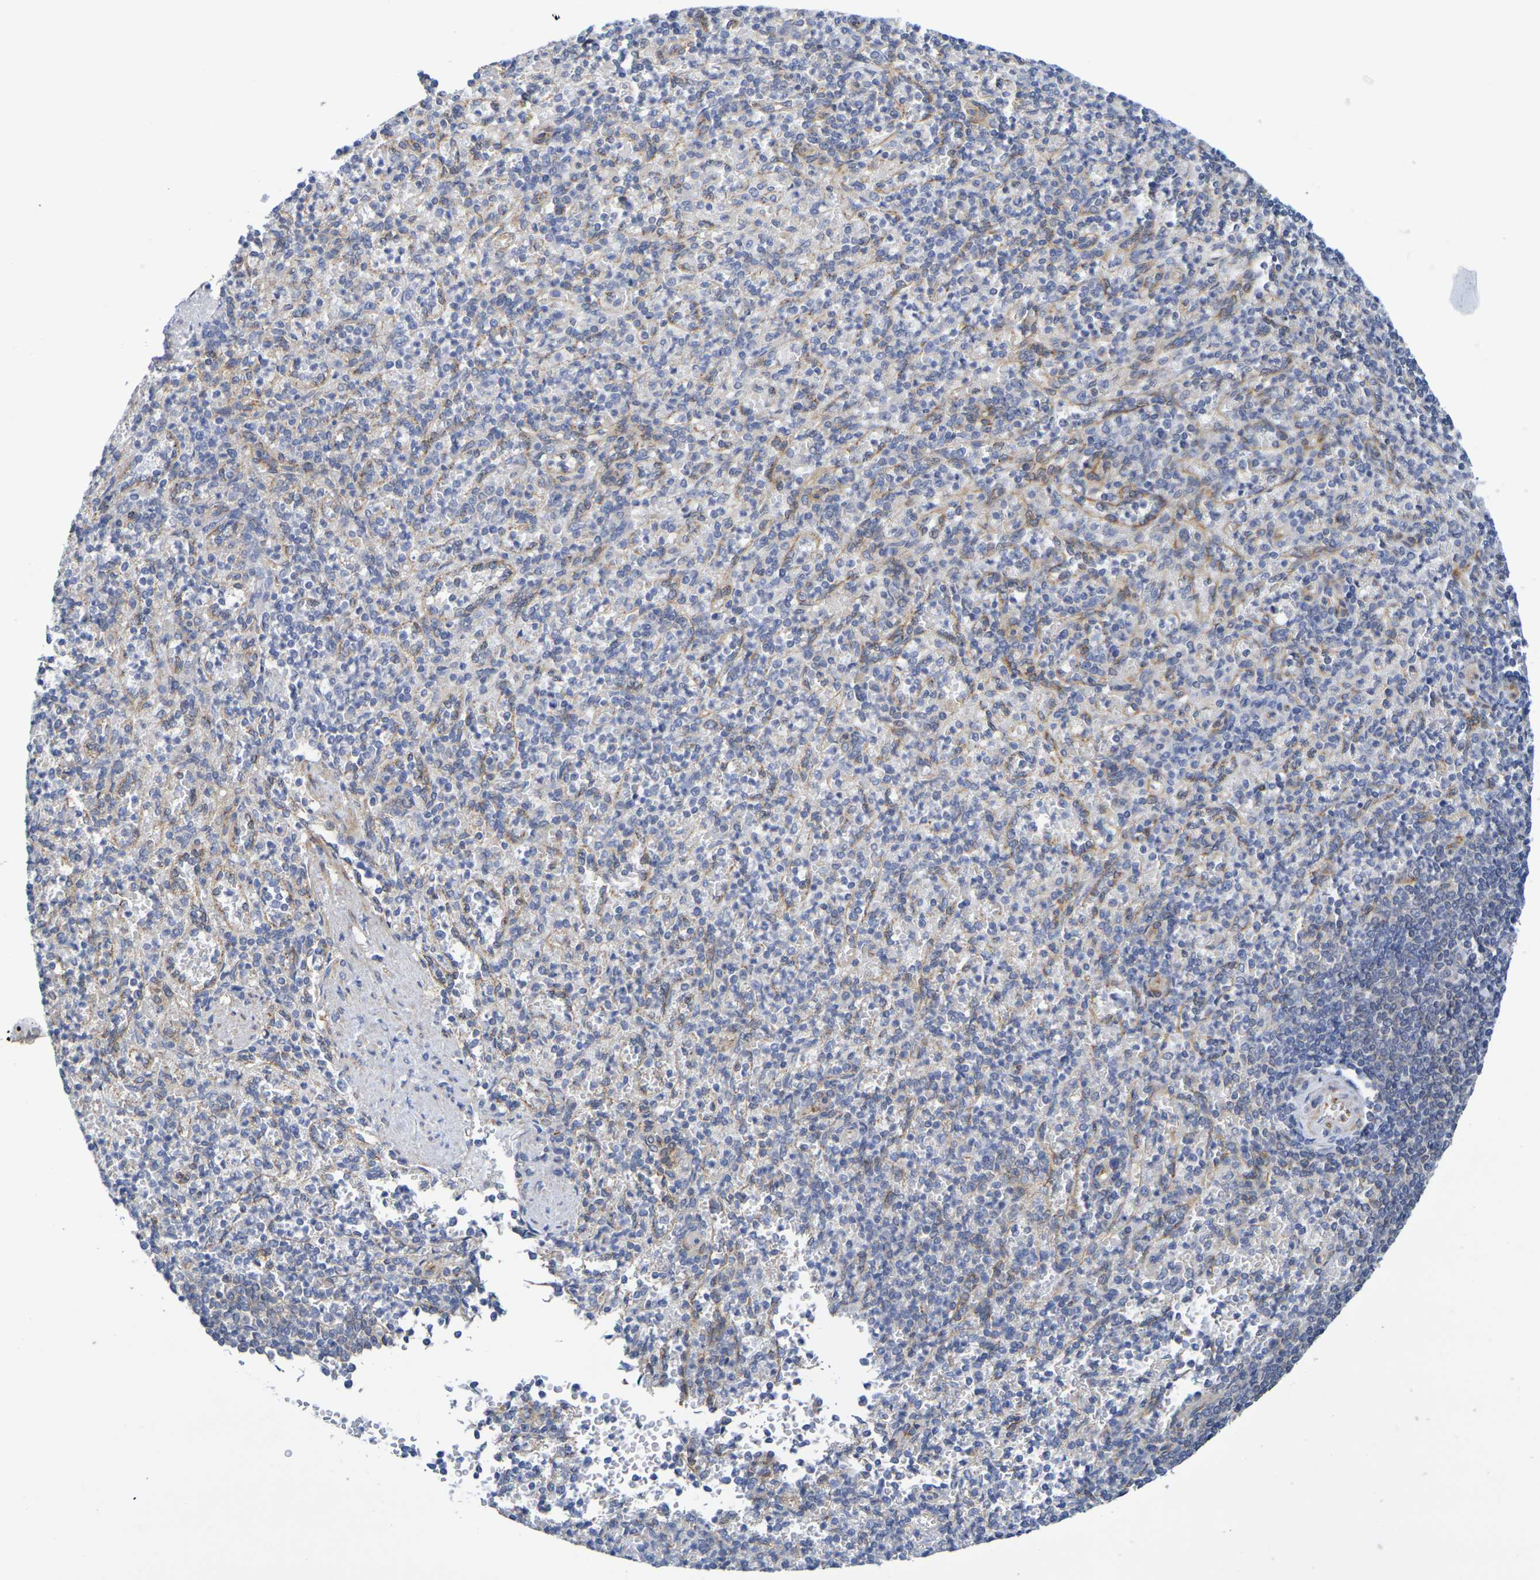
{"staining": {"intensity": "weak", "quantity": "<25%", "location": "cytoplasmic/membranous"}, "tissue": "spleen", "cell_type": "Cells in red pulp", "image_type": "normal", "snomed": [{"axis": "morphology", "description": "Normal tissue, NOS"}, {"axis": "topography", "description": "Spleen"}], "caption": "Immunohistochemistry of normal spleen displays no expression in cells in red pulp.", "gene": "TMCC3", "patient": {"sex": "female", "age": 74}}